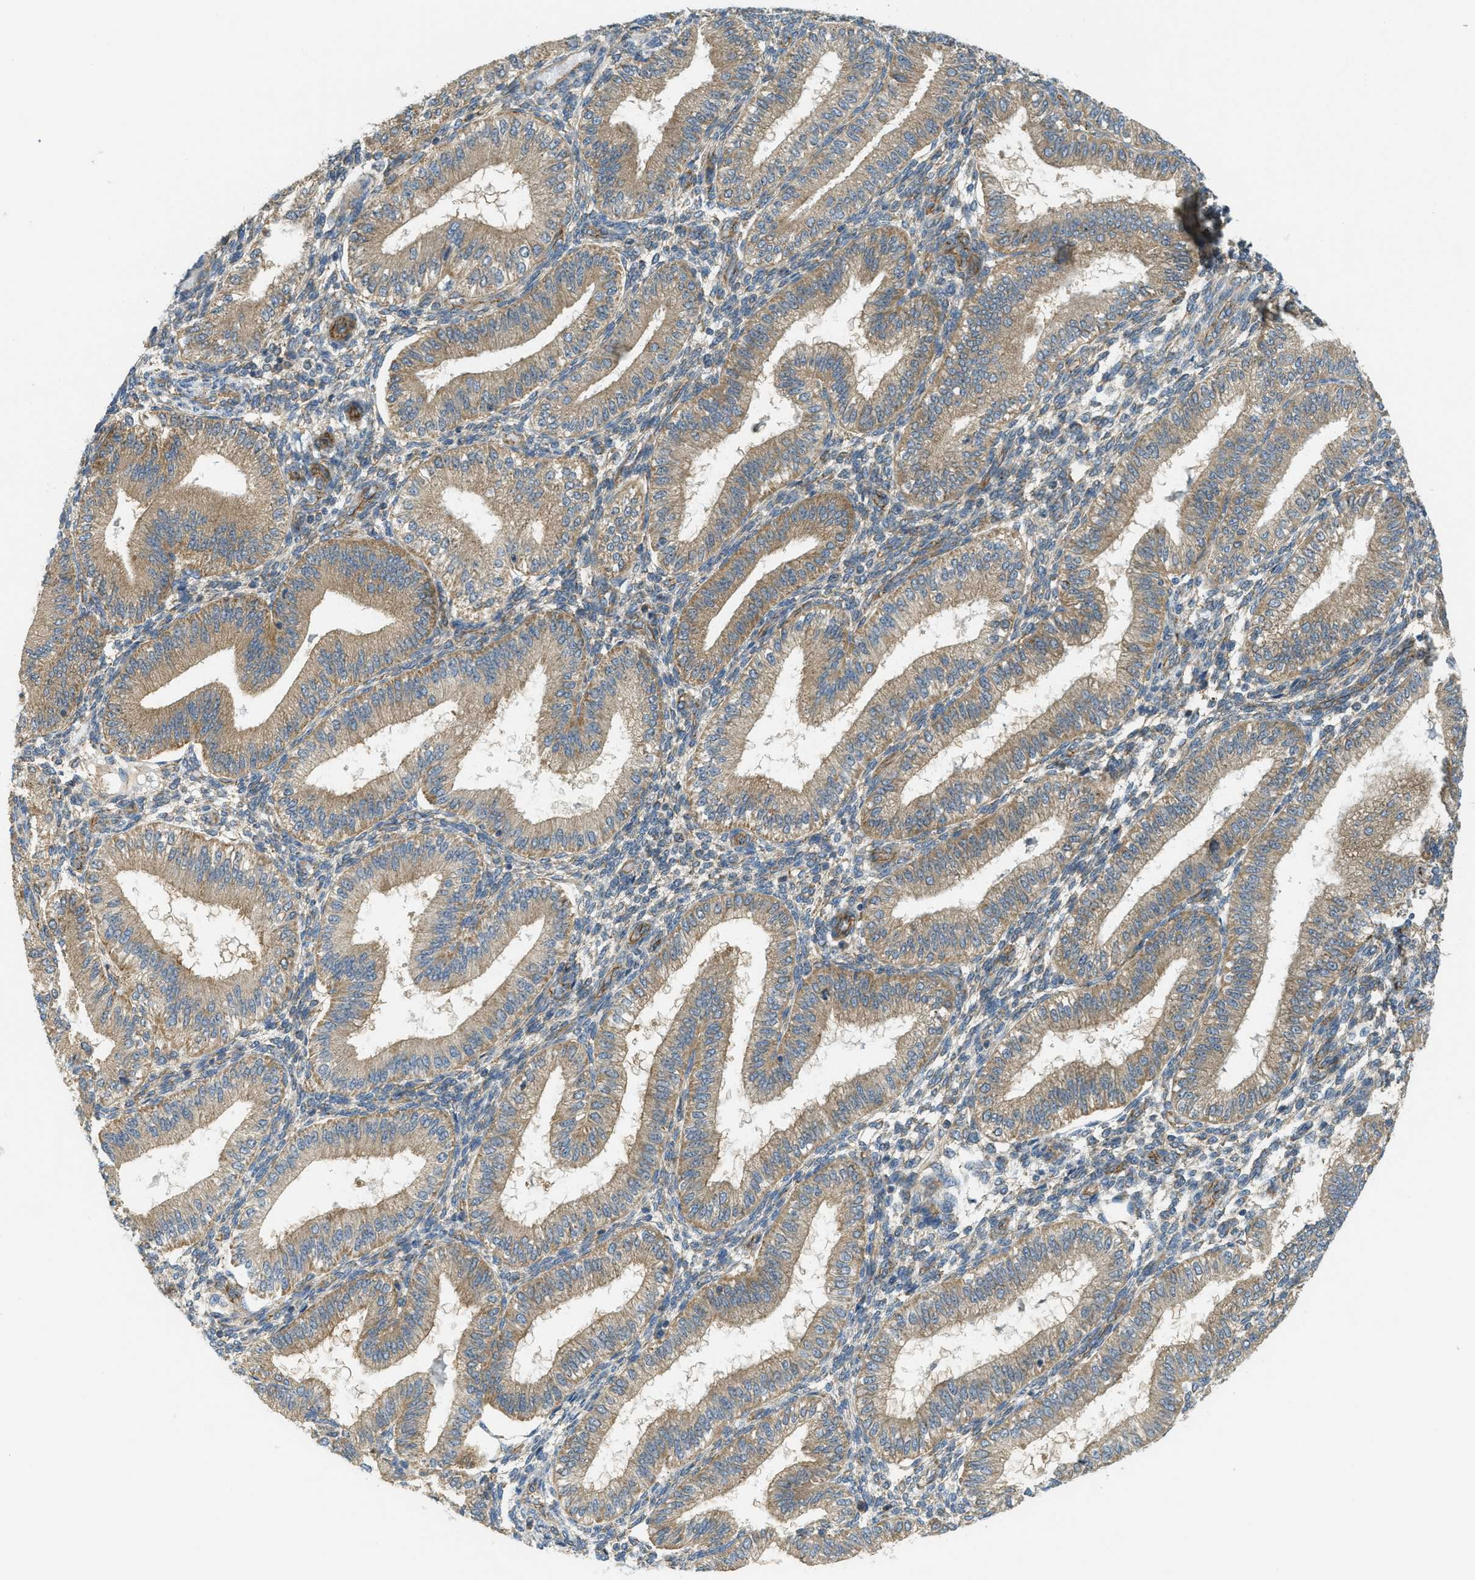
{"staining": {"intensity": "negative", "quantity": "none", "location": "none"}, "tissue": "endometrium", "cell_type": "Cells in endometrial stroma", "image_type": "normal", "snomed": [{"axis": "morphology", "description": "Normal tissue, NOS"}, {"axis": "topography", "description": "Endometrium"}], "caption": "DAB immunohistochemical staining of unremarkable human endometrium reveals no significant positivity in cells in endometrial stroma.", "gene": "JCAD", "patient": {"sex": "female", "age": 39}}